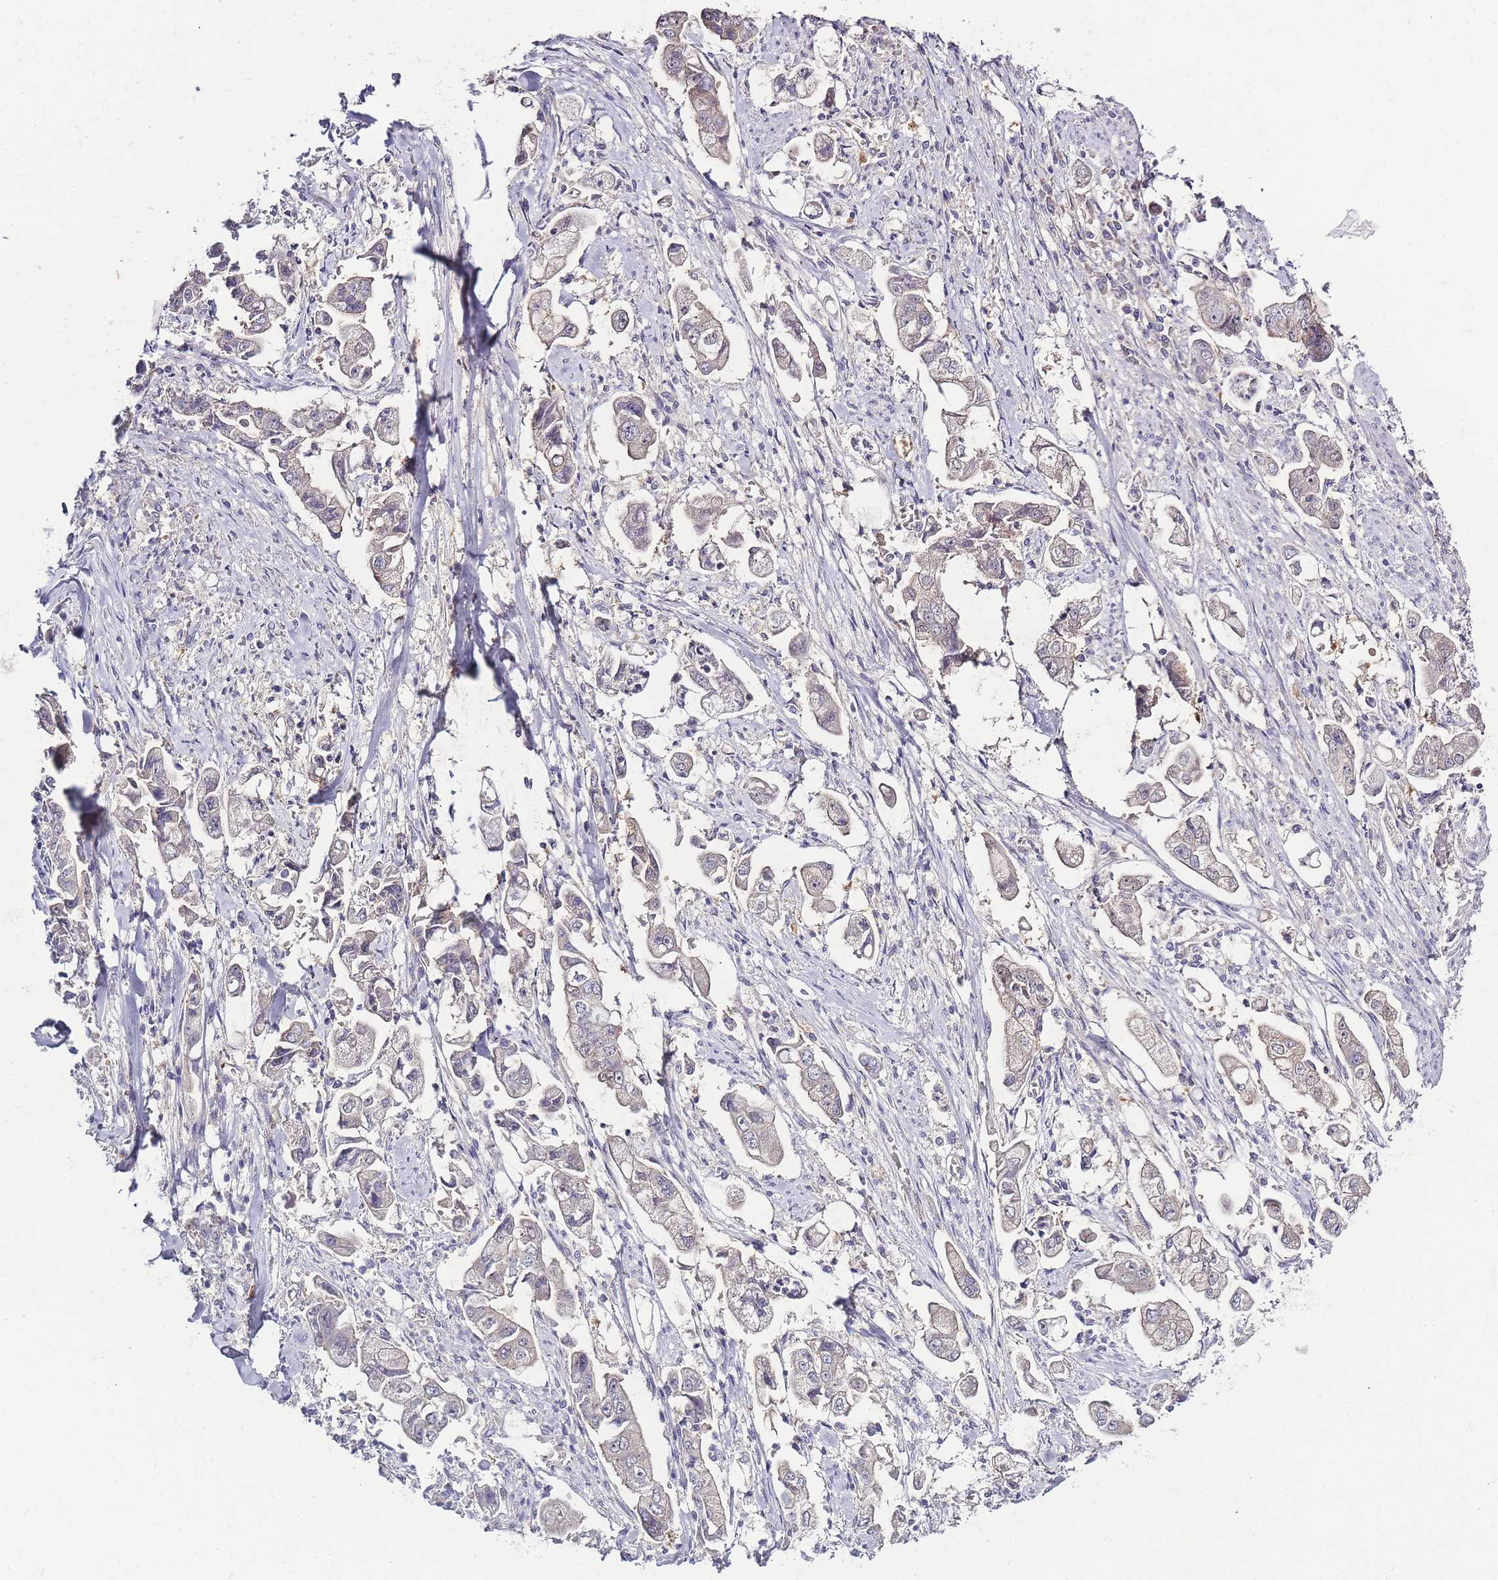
{"staining": {"intensity": "weak", "quantity": "<25%", "location": "cytoplasmic/membranous"}, "tissue": "stomach cancer", "cell_type": "Tumor cells", "image_type": "cancer", "snomed": [{"axis": "morphology", "description": "Adenocarcinoma, NOS"}, {"axis": "topography", "description": "Stomach"}], "caption": "A histopathology image of stomach adenocarcinoma stained for a protein shows no brown staining in tumor cells.", "gene": "SPHKAP", "patient": {"sex": "male", "age": 62}}